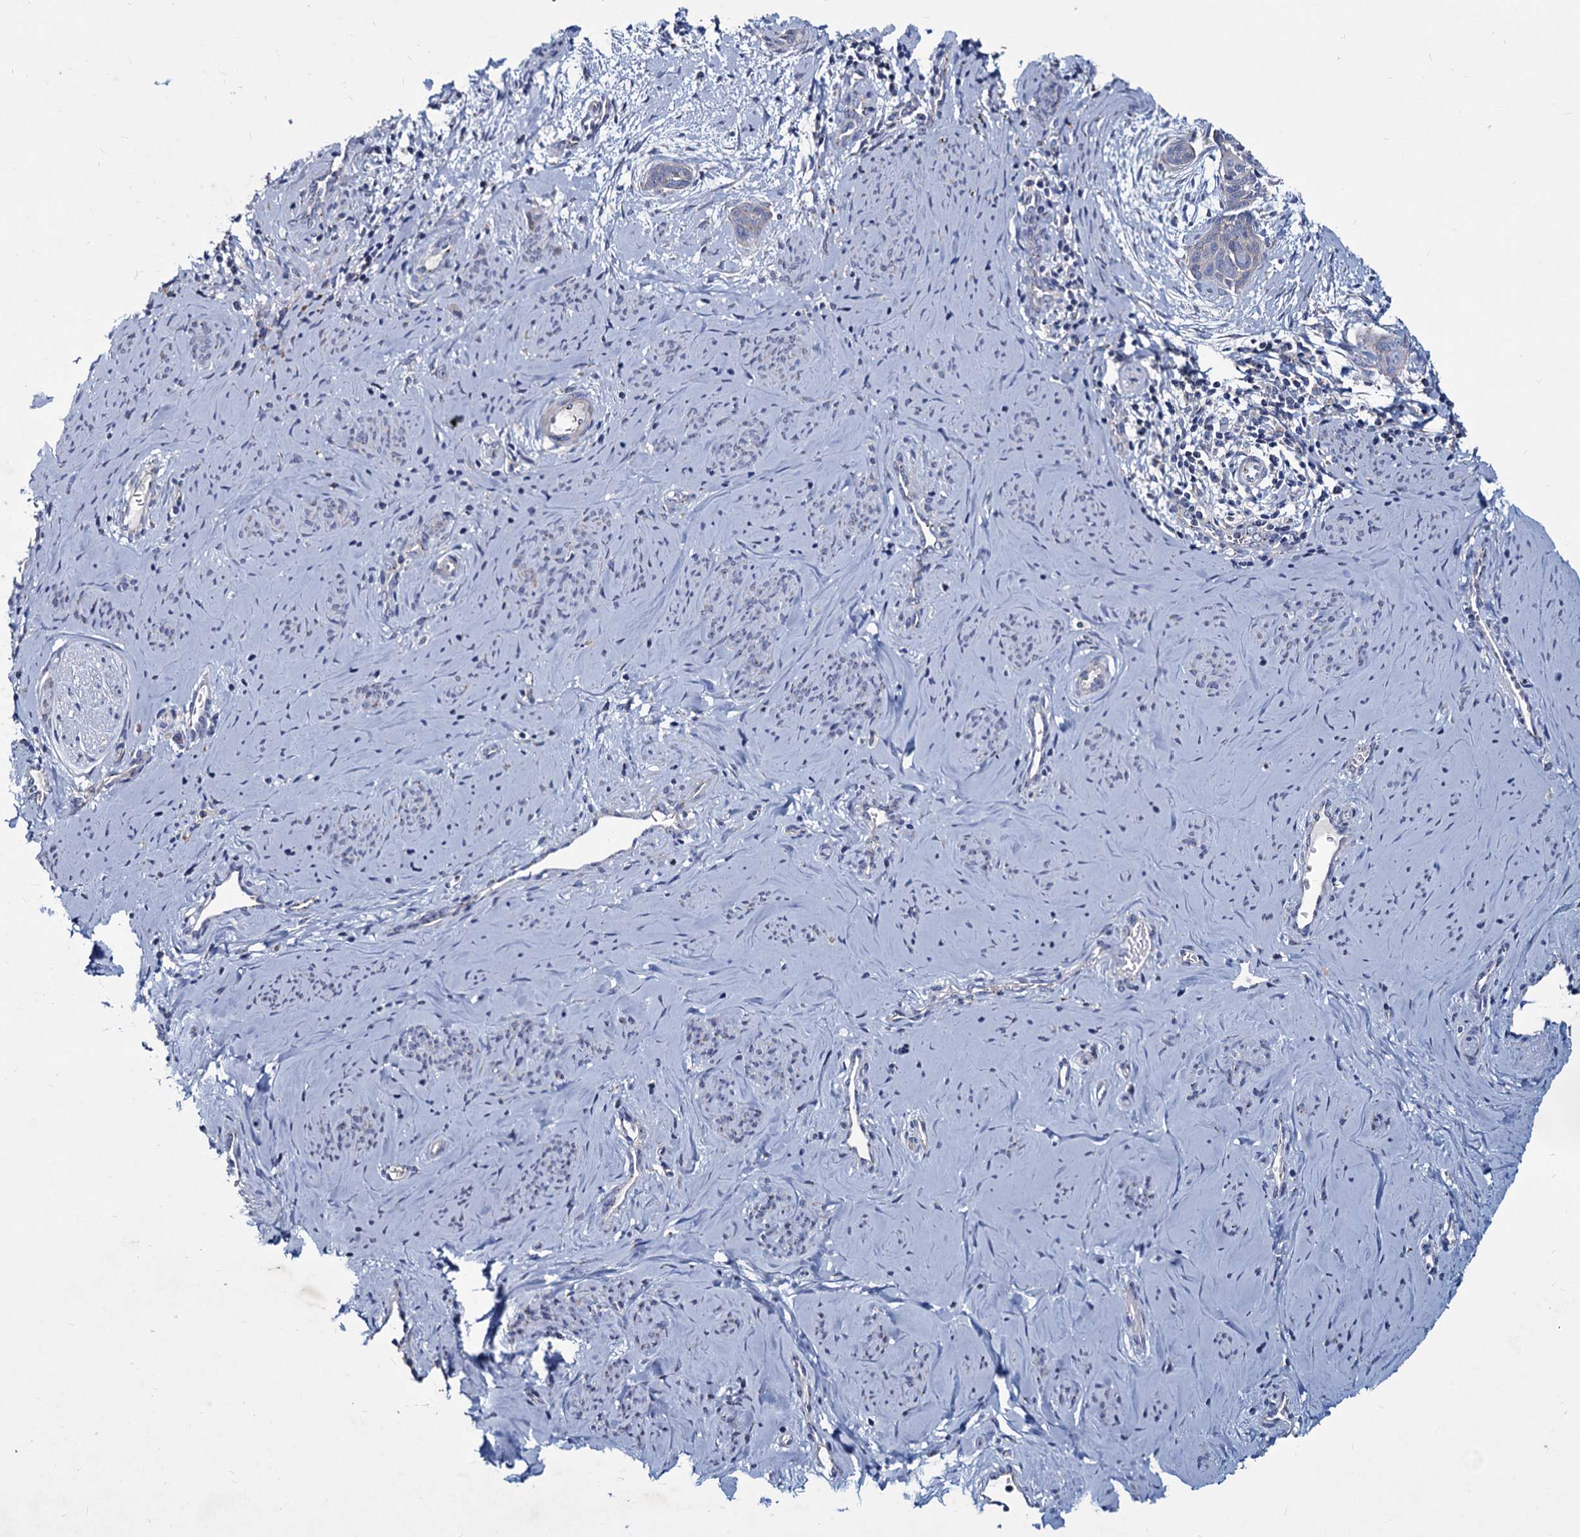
{"staining": {"intensity": "negative", "quantity": "none", "location": "none"}, "tissue": "cervical cancer", "cell_type": "Tumor cells", "image_type": "cancer", "snomed": [{"axis": "morphology", "description": "Squamous cell carcinoma, NOS"}, {"axis": "topography", "description": "Cervix"}], "caption": "Immunohistochemistry image of neoplastic tissue: human cervical cancer stained with DAB (3,3'-diaminobenzidine) exhibits no significant protein staining in tumor cells.", "gene": "AGBL4", "patient": {"sex": "female", "age": 33}}